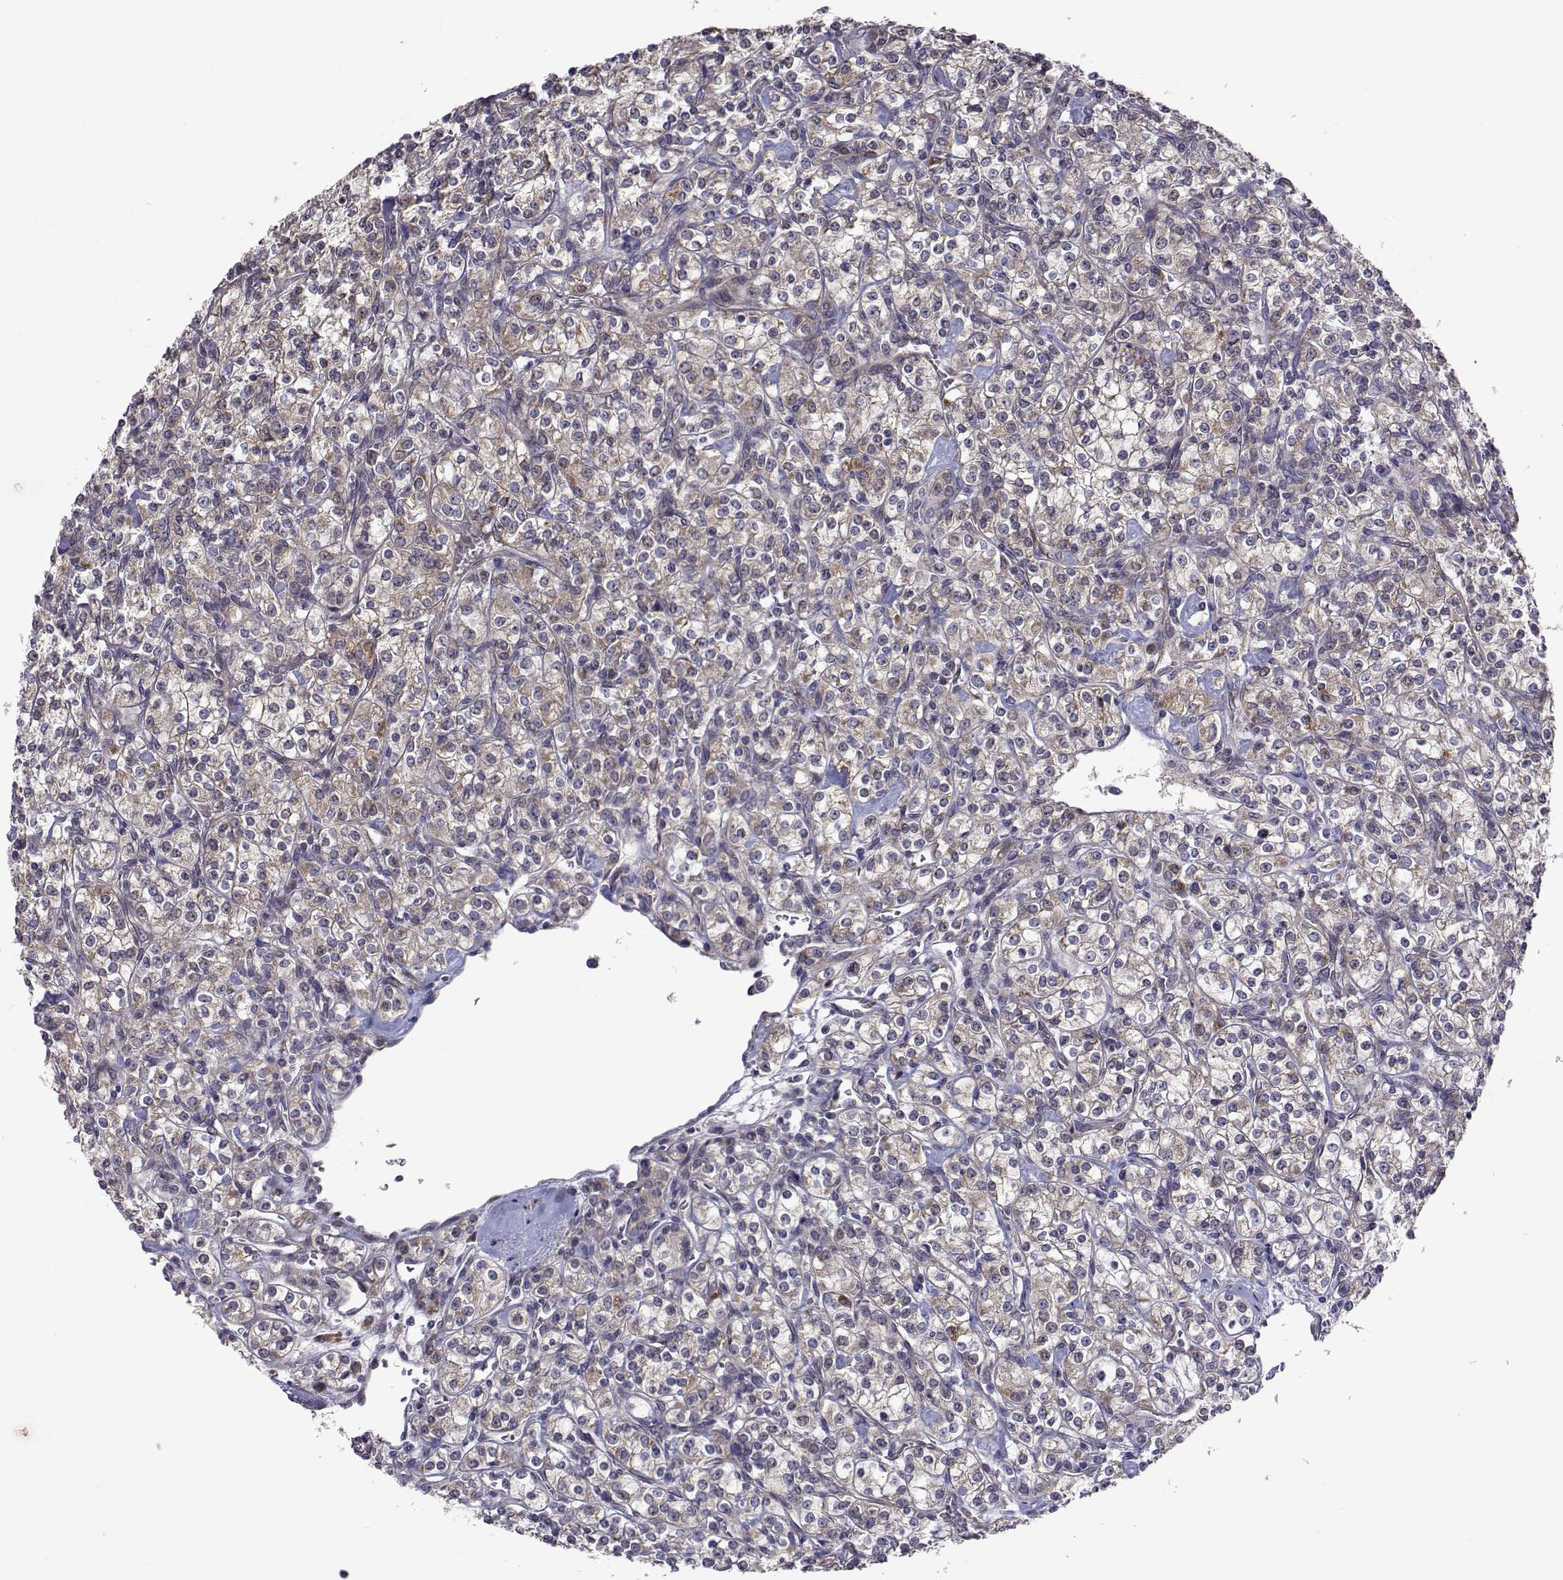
{"staining": {"intensity": "weak", "quantity": ">75%", "location": "cytoplasmic/membranous"}, "tissue": "renal cancer", "cell_type": "Tumor cells", "image_type": "cancer", "snomed": [{"axis": "morphology", "description": "Adenocarcinoma, NOS"}, {"axis": "topography", "description": "Kidney"}], "caption": "Renal adenocarcinoma tissue shows weak cytoplasmic/membranous expression in approximately >75% of tumor cells, visualized by immunohistochemistry. (Brightfield microscopy of DAB IHC at high magnification).", "gene": "TARBP2", "patient": {"sex": "male", "age": 77}}